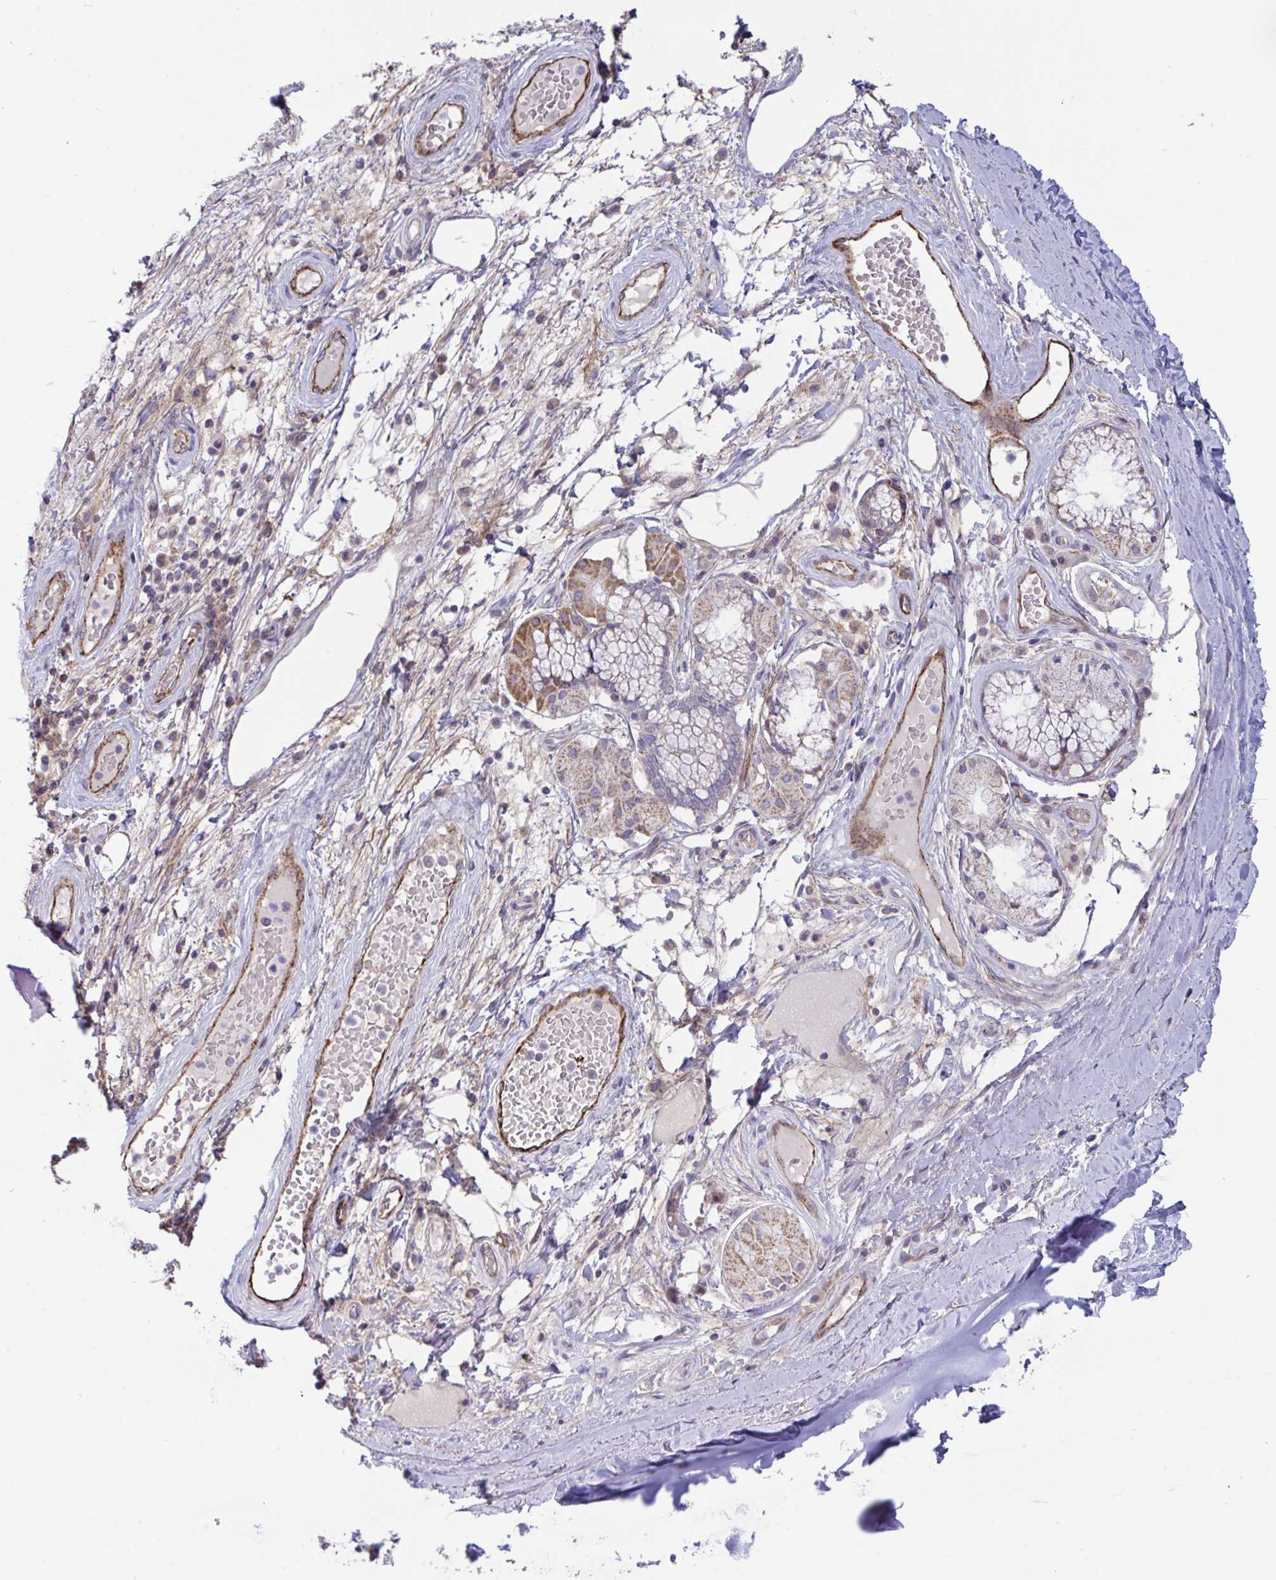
{"staining": {"intensity": "negative", "quantity": "none", "location": "none"}, "tissue": "soft tissue", "cell_type": "Fibroblasts", "image_type": "normal", "snomed": [{"axis": "morphology", "description": "Normal tissue, NOS"}, {"axis": "topography", "description": "Cartilage tissue"}, {"axis": "topography", "description": "Bronchus"}], "caption": "DAB (3,3'-diaminobenzidine) immunohistochemical staining of unremarkable human soft tissue demonstrates no significant positivity in fibroblasts.", "gene": "IL37", "patient": {"sex": "male", "age": 64}}